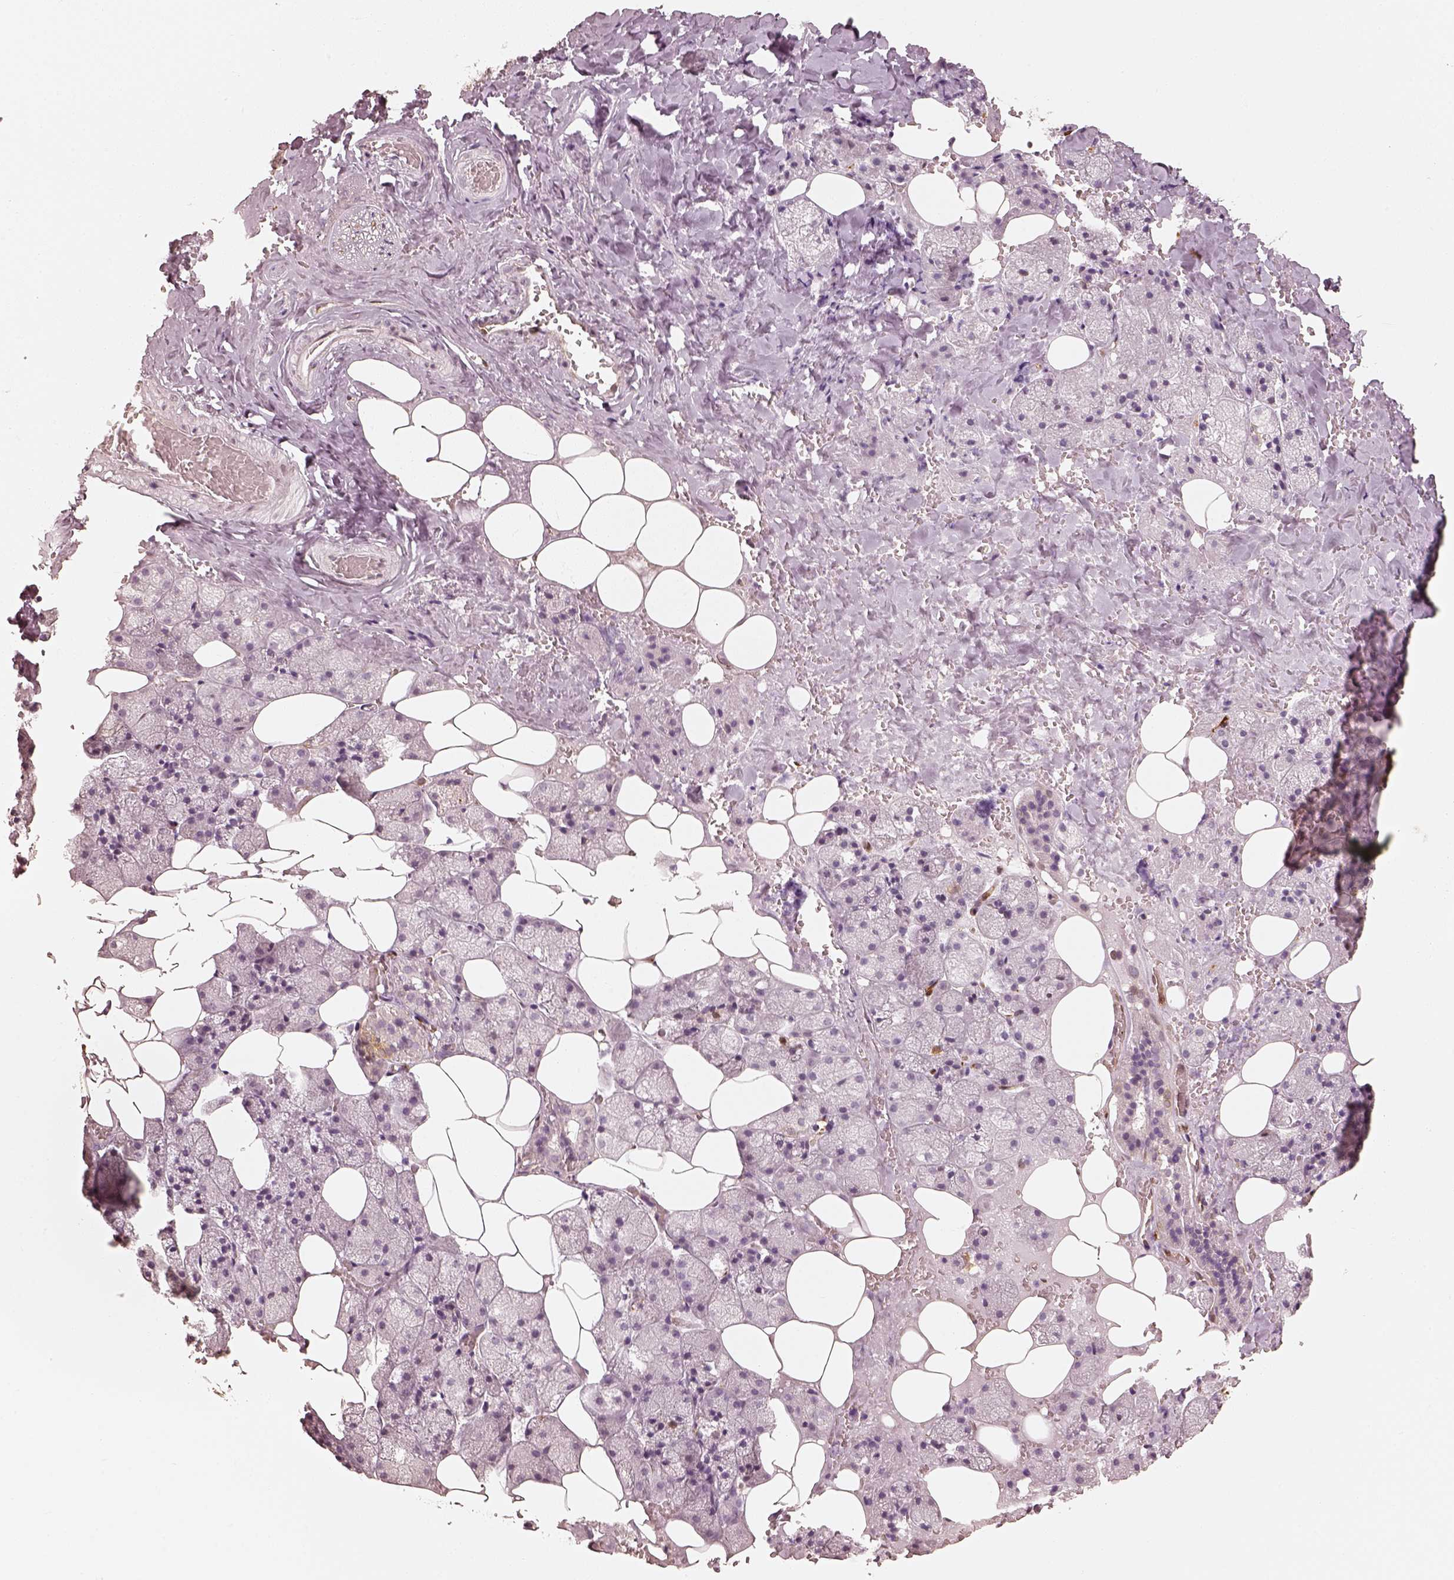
{"staining": {"intensity": "weak", "quantity": "<25%", "location": "cytoplasmic/membranous"}, "tissue": "salivary gland", "cell_type": "Glandular cells", "image_type": "normal", "snomed": [{"axis": "morphology", "description": "Normal tissue, NOS"}, {"axis": "topography", "description": "Salivary gland"}], "caption": "A micrograph of human salivary gland is negative for staining in glandular cells. (DAB immunohistochemistry (IHC) visualized using brightfield microscopy, high magnification).", "gene": "FSCN1", "patient": {"sex": "male", "age": 38}}